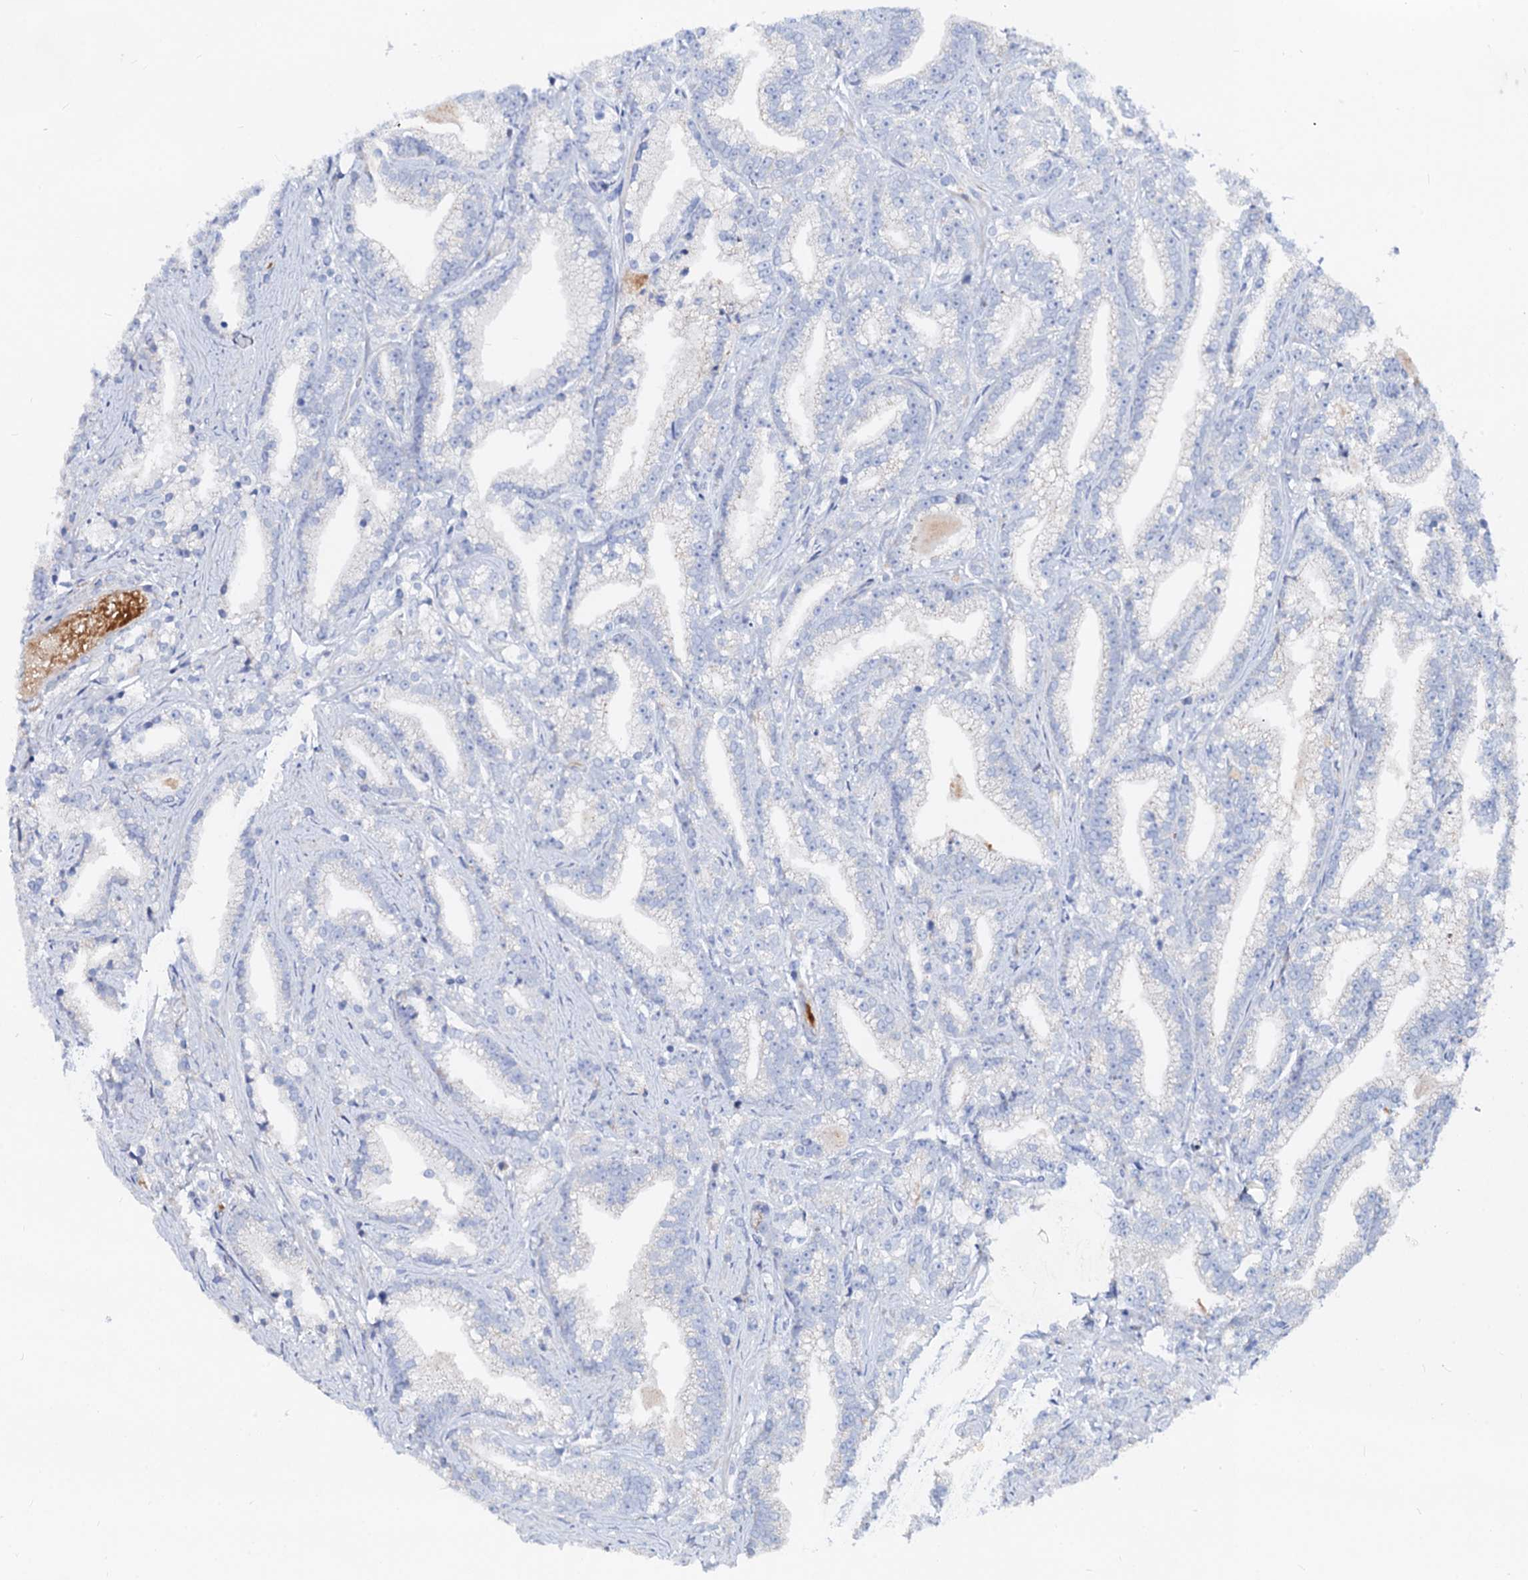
{"staining": {"intensity": "negative", "quantity": "none", "location": "none"}, "tissue": "prostate cancer", "cell_type": "Tumor cells", "image_type": "cancer", "snomed": [{"axis": "morphology", "description": "Adenocarcinoma, High grade"}, {"axis": "topography", "description": "Prostate and seminal vesicle, NOS"}], "caption": "Immunohistochemistry (IHC) image of human prostate cancer stained for a protein (brown), which exhibits no positivity in tumor cells.", "gene": "SLC10A7", "patient": {"sex": "male", "age": 67}}